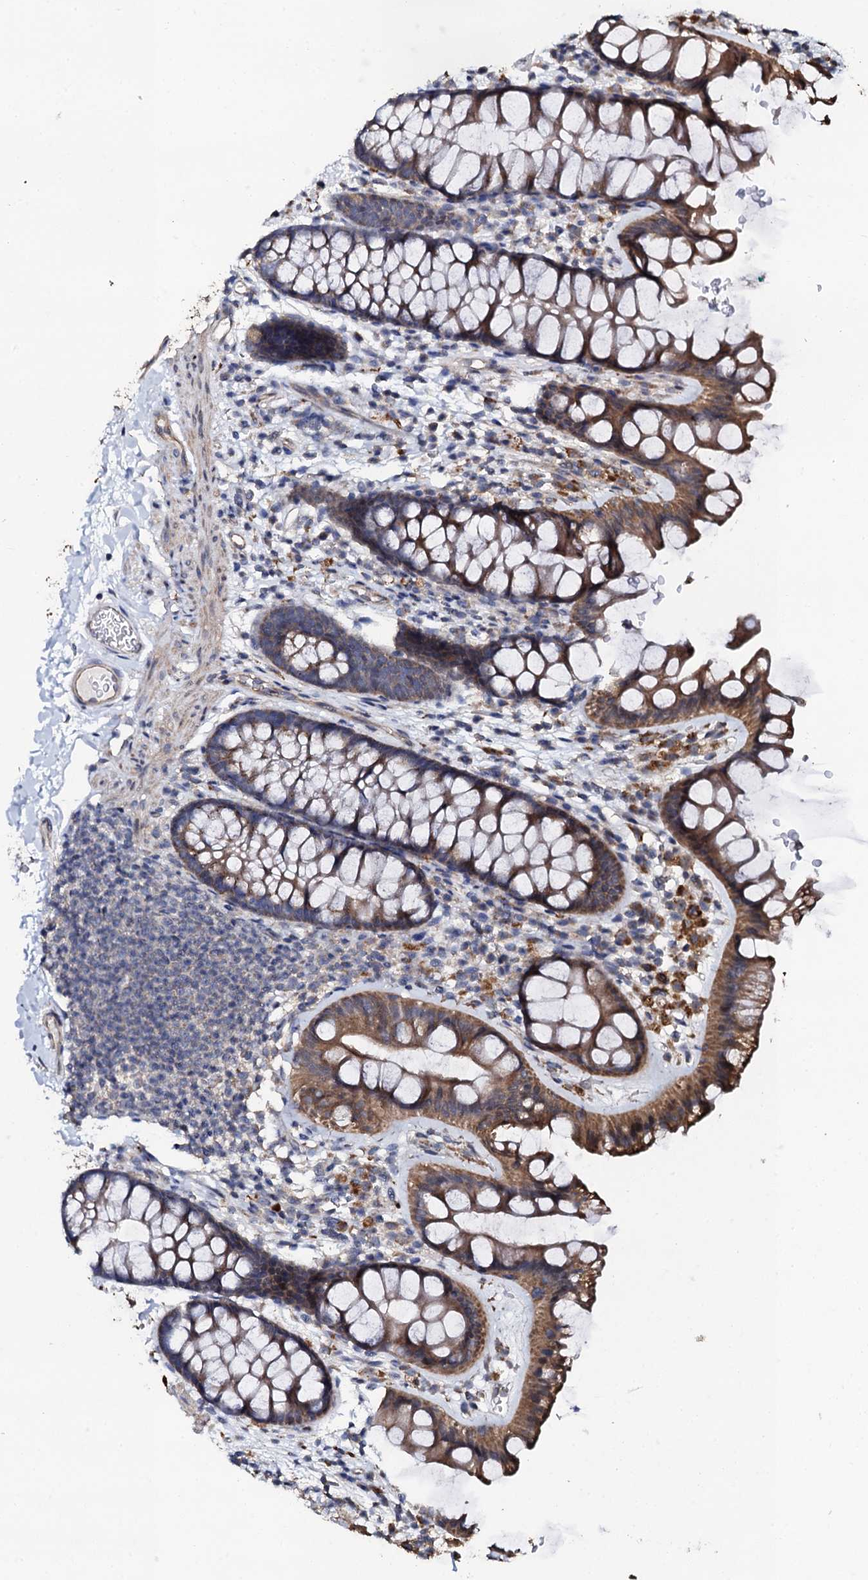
{"staining": {"intensity": "weak", "quantity": ">75%", "location": "cytoplasmic/membranous"}, "tissue": "colon", "cell_type": "Endothelial cells", "image_type": "normal", "snomed": [{"axis": "morphology", "description": "Normal tissue, NOS"}, {"axis": "topography", "description": "Colon"}], "caption": "Brown immunohistochemical staining in unremarkable human colon reveals weak cytoplasmic/membranous positivity in approximately >75% of endothelial cells.", "gene": "GLCE", "patient": {"sex": "female", "age": 62}}